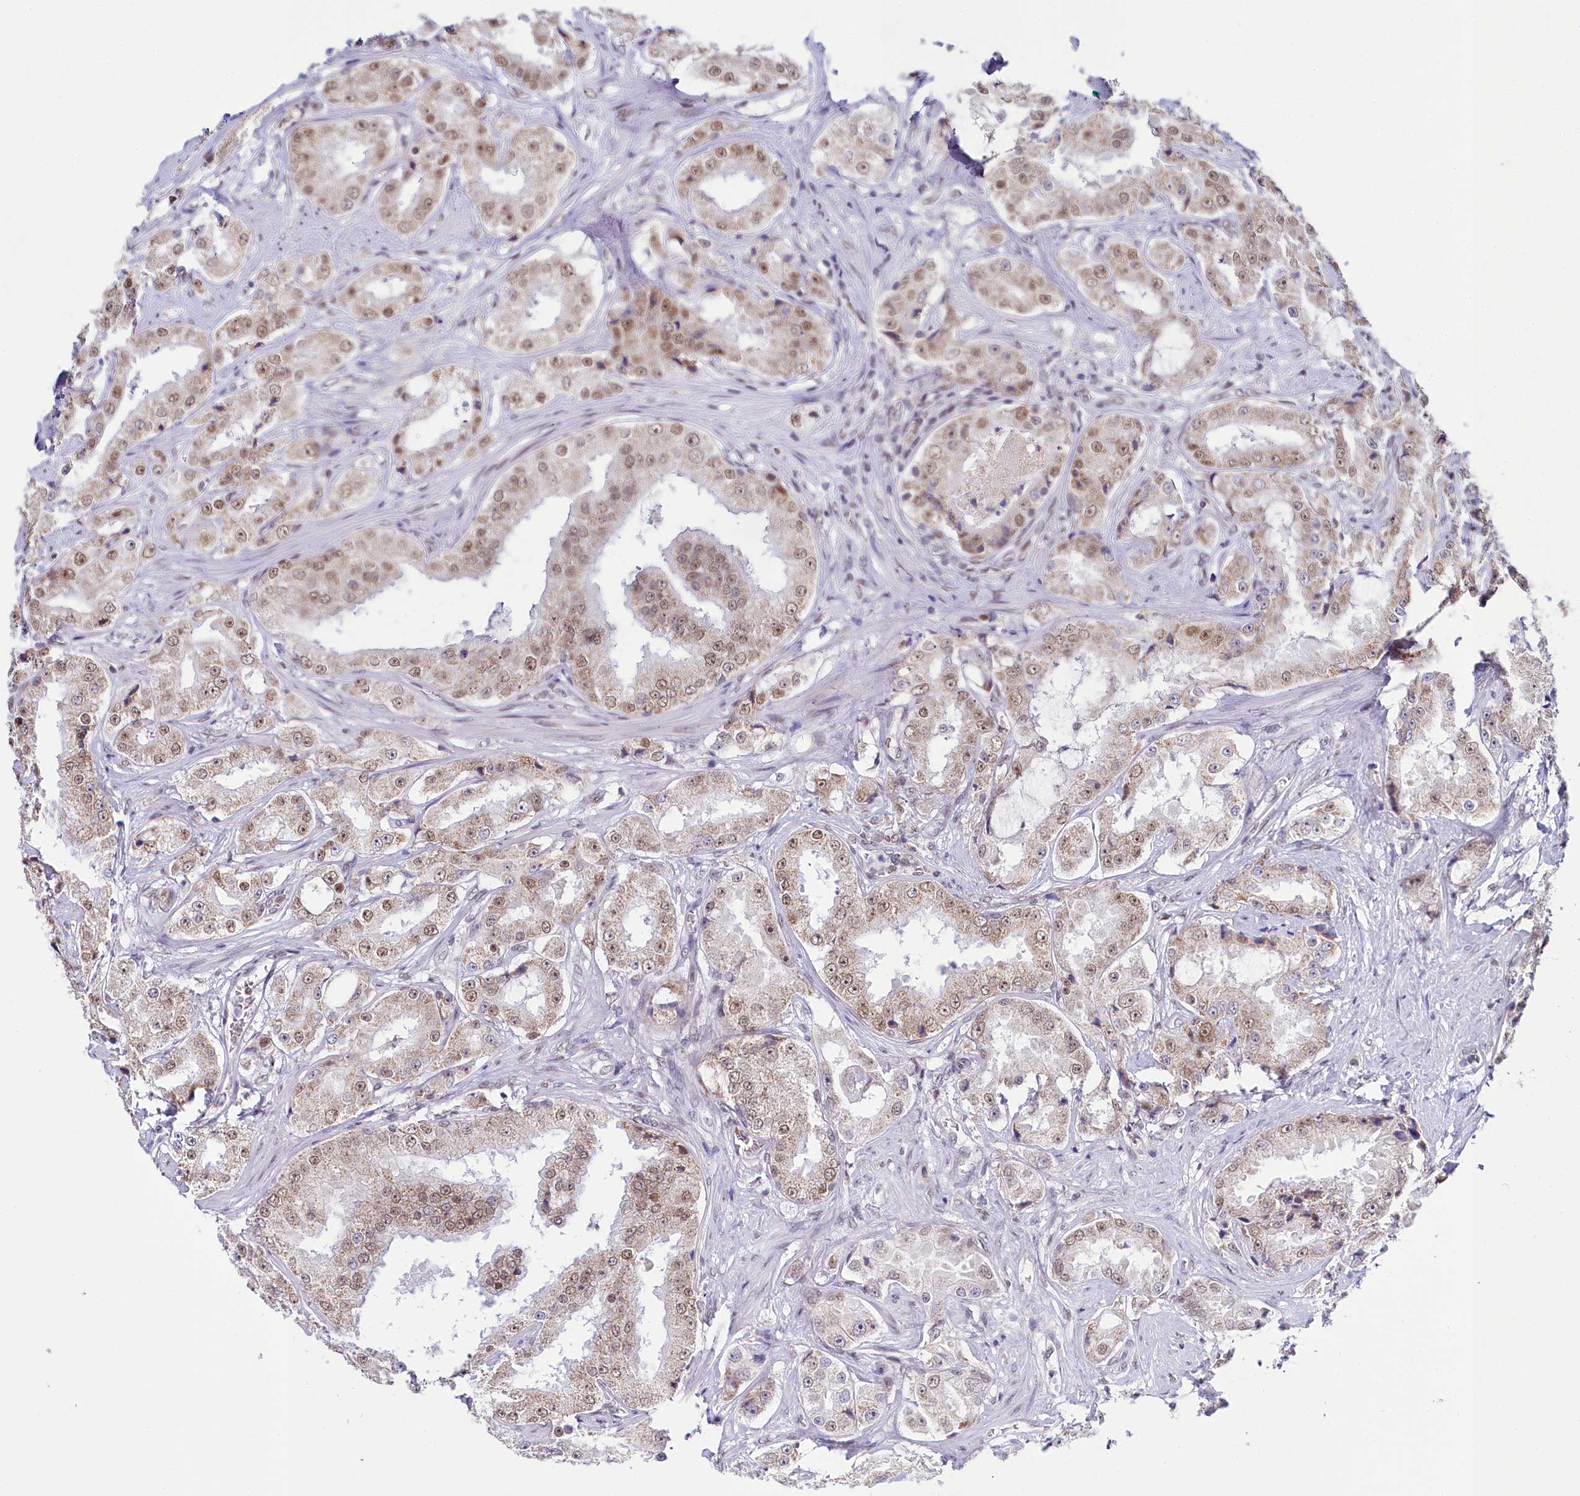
{"staining": {"intensity": "weak", "quantity": "25%-75%", "location": "nuclear"}, "tissue": "prostate cancer", "cell_type": "Tumor cells", "image_type": "cancer", "snomed": [{"axis": "morphology", "description": "Adenocarcinoma, High grade"}, {"axis": "topography", "description": "Prostate"}], "caption": "Immunohistochemistry (IHC) of human prostate cancer (adenocarcinoma (high-grade)) reveals low levels of weak nuclear staining in about 25%-75% of tumor cells.", "gene": "PPHLN1", "patient": {"sex": "male", "age": 73}}